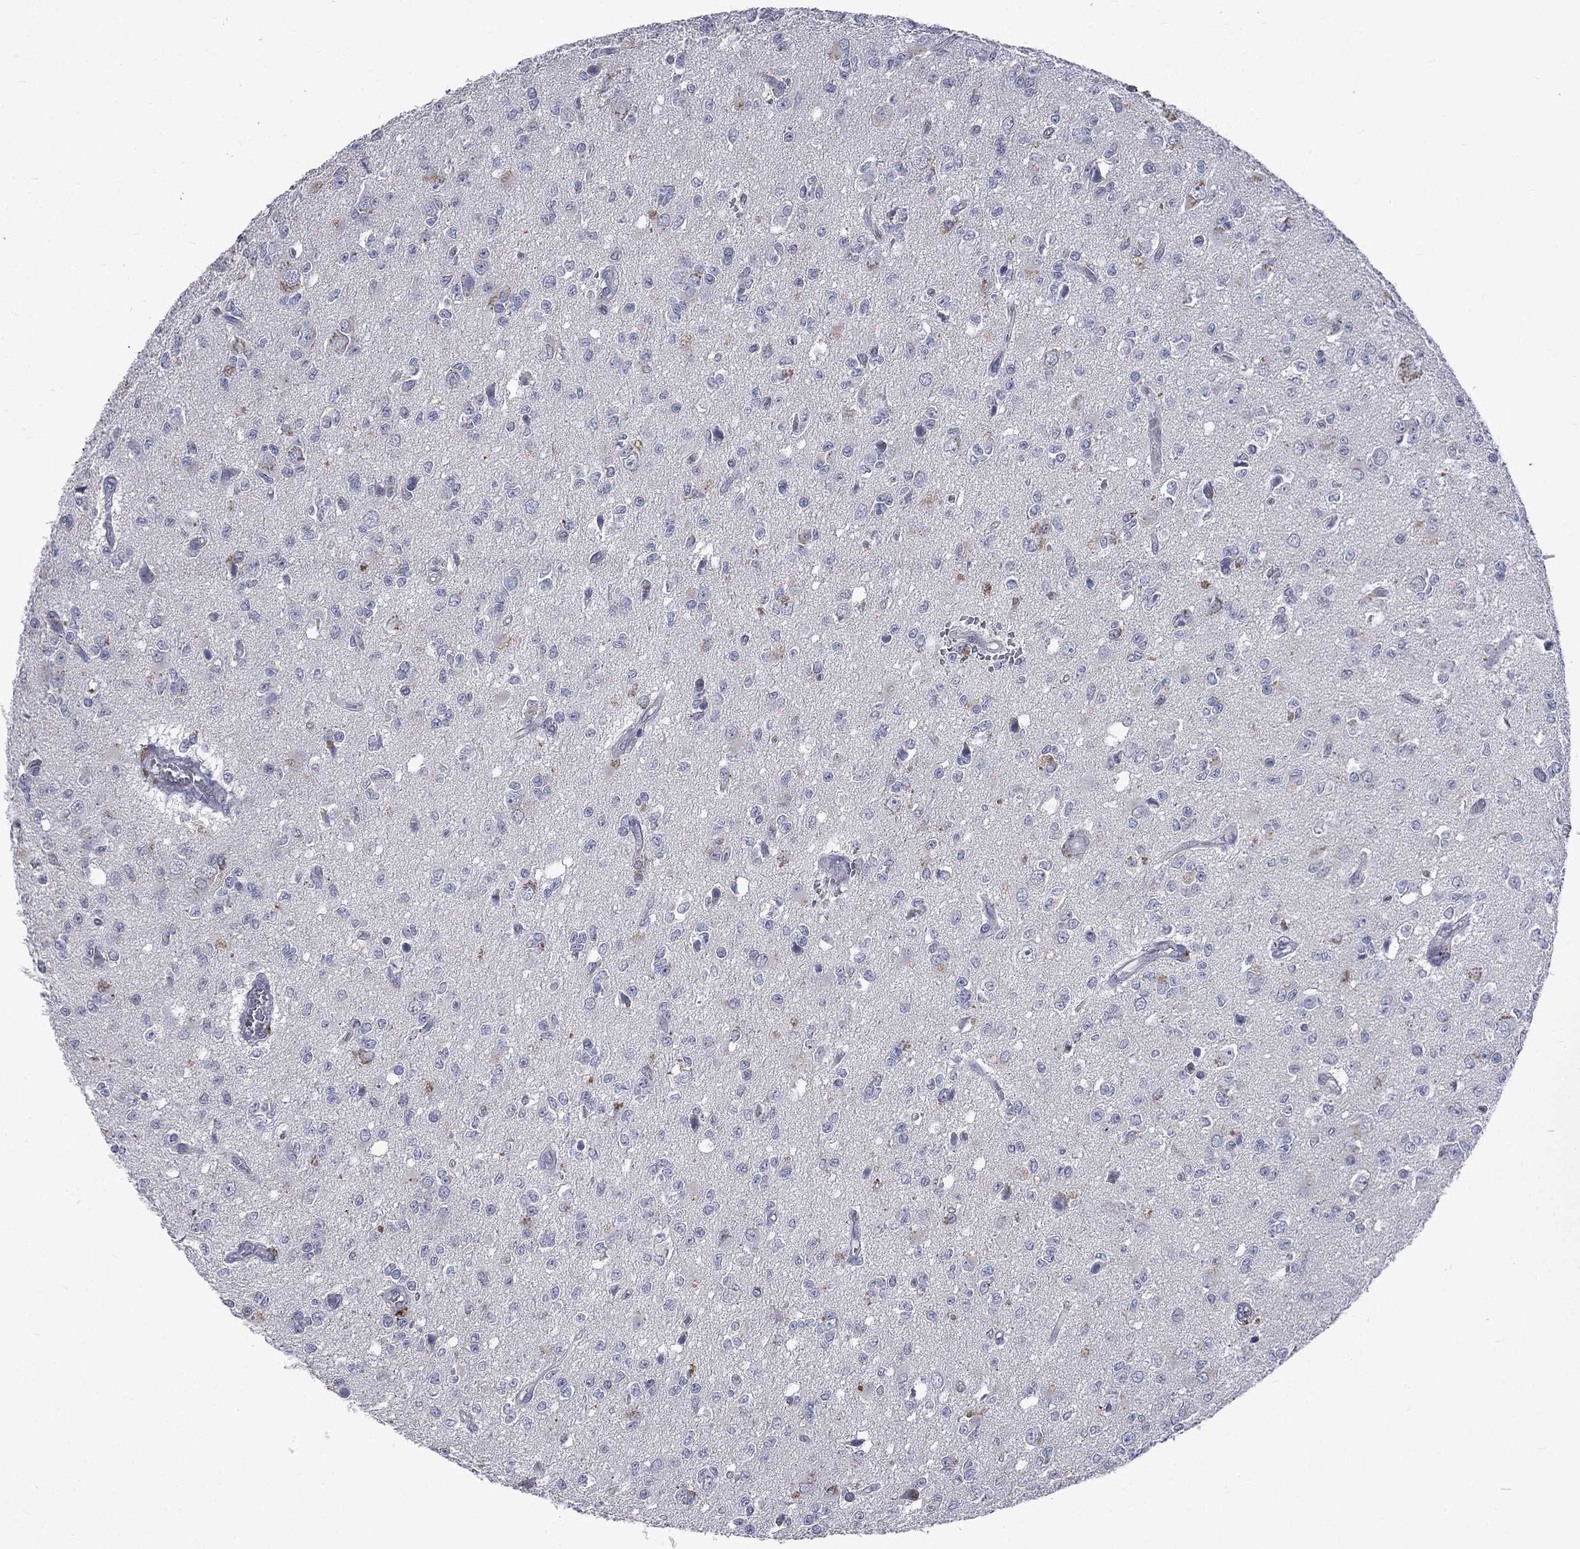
{"staining": {"intensity": "negative", "quantity": "none", "location": "none"}, "tissue": "glioma", "cell_type": "Tumor cells", "image_type": "cancer", "snomed": [{"axis": "morphology", "description": "Glioma, malignant, Low grade"}, {"axis": "topography", "description": "Brain"}], "caption": "This photomicrograph is of low-grade glioma (malignant) stained with immunohistochemistry (IHC) to label a protein in brown with the nuclei are counter-stained blue. There is no positivity in tumor cells.", "gene": "CA12", "patient": {"sex": "female", "age": 45}}